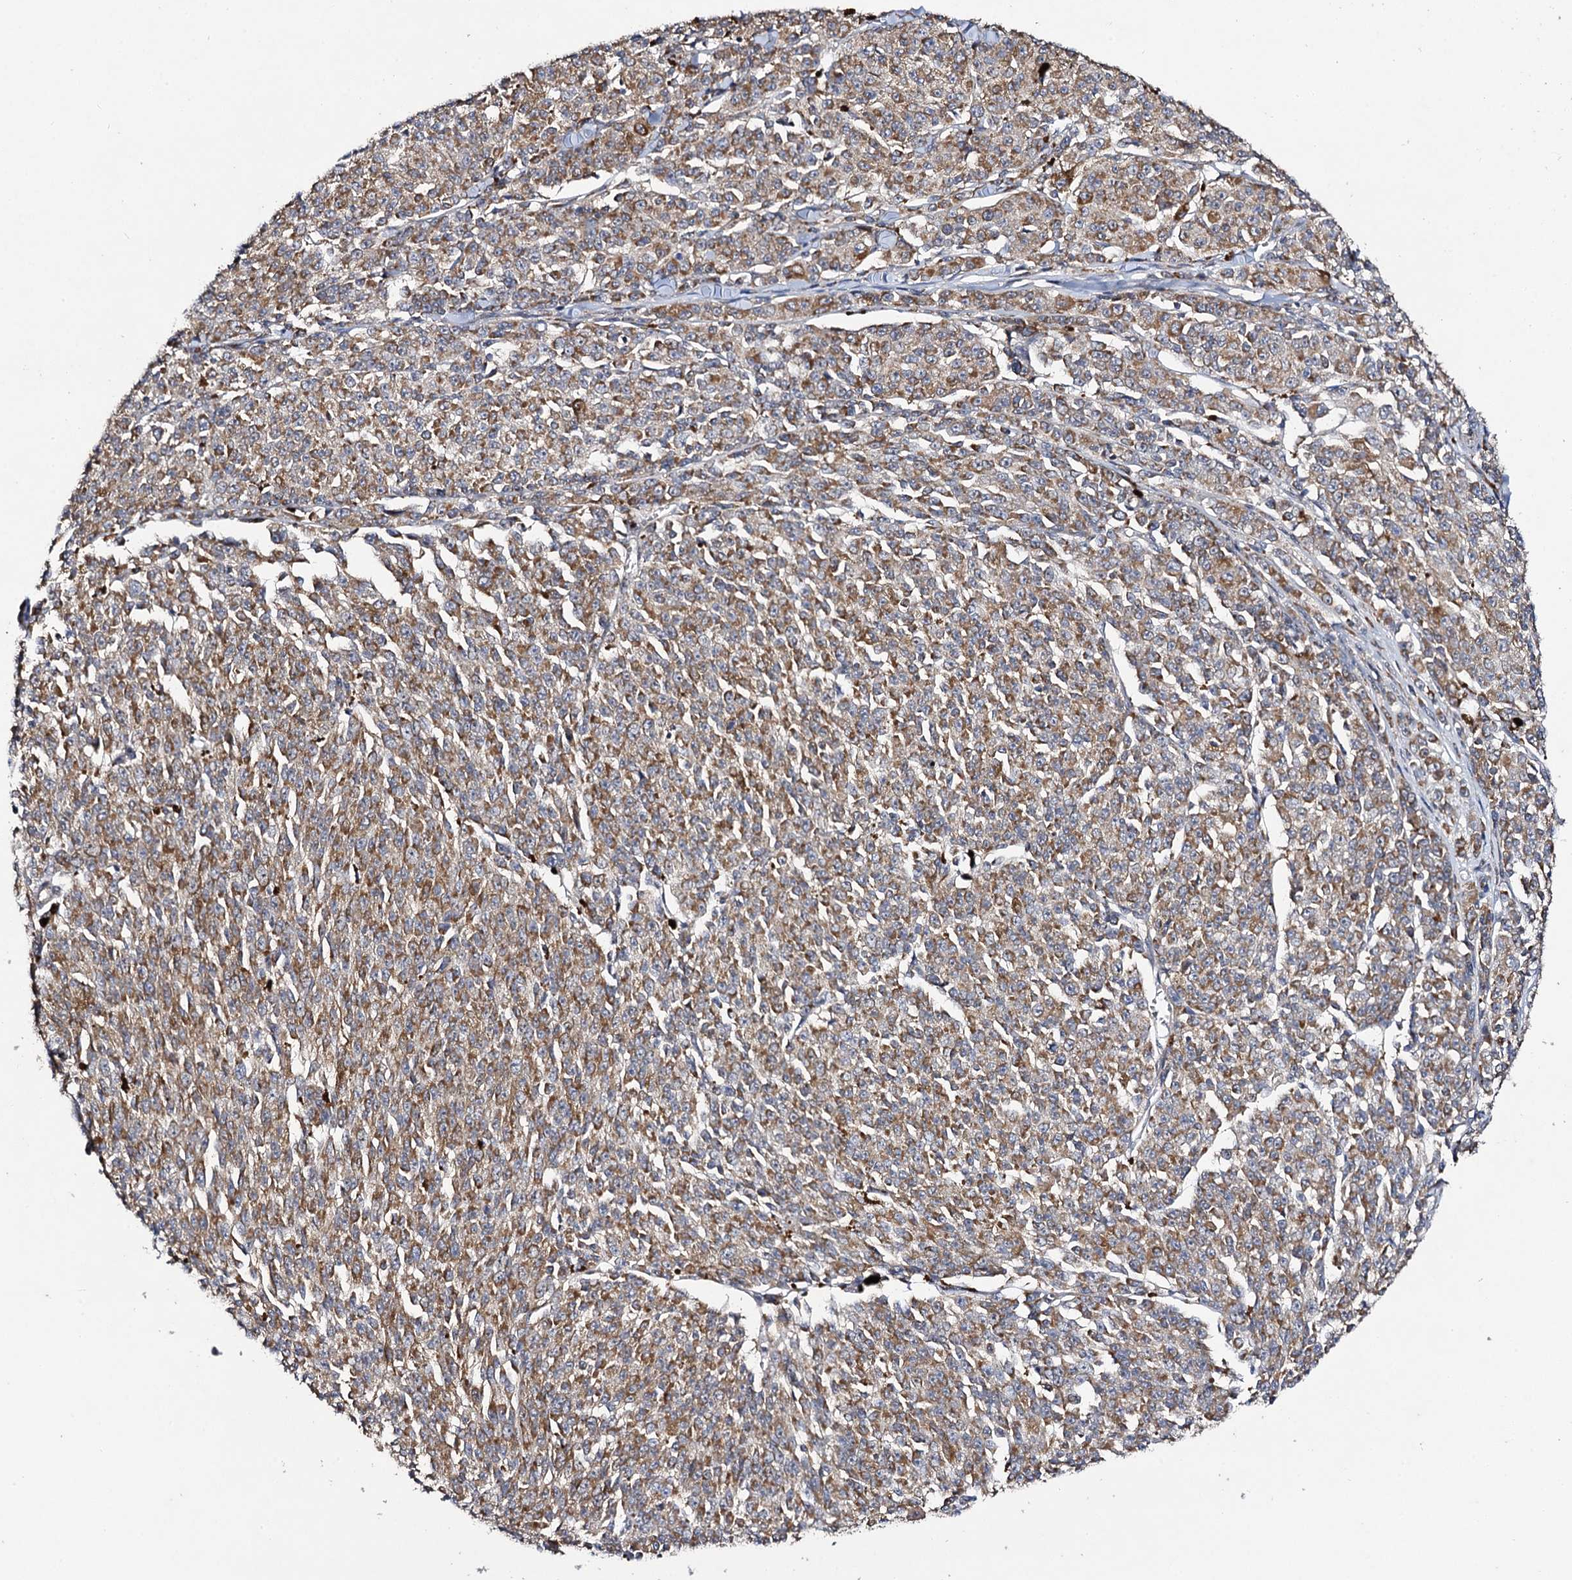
{"staining": {"intensity": "moderate", "quantity": ">75%", "location": "cytoplasmic/membranous"}, "tissue": "melanoma", "cell_type": "Tumor cells", "image_type": "cancer", "snomed": [{"axis": "morphology", "description": "Malignant melanoma, NOS"}, {"axis": "topography", "description": "Skin"}], "caption": "About >75% of tumor cells in malignant melanoma exhibit moderate cytoplasmic/membranous protein positivity as visualized by brown immunohistochemical staining.", "gene": "VPS37D", "patient": {"sex": "female", "age": 52}}